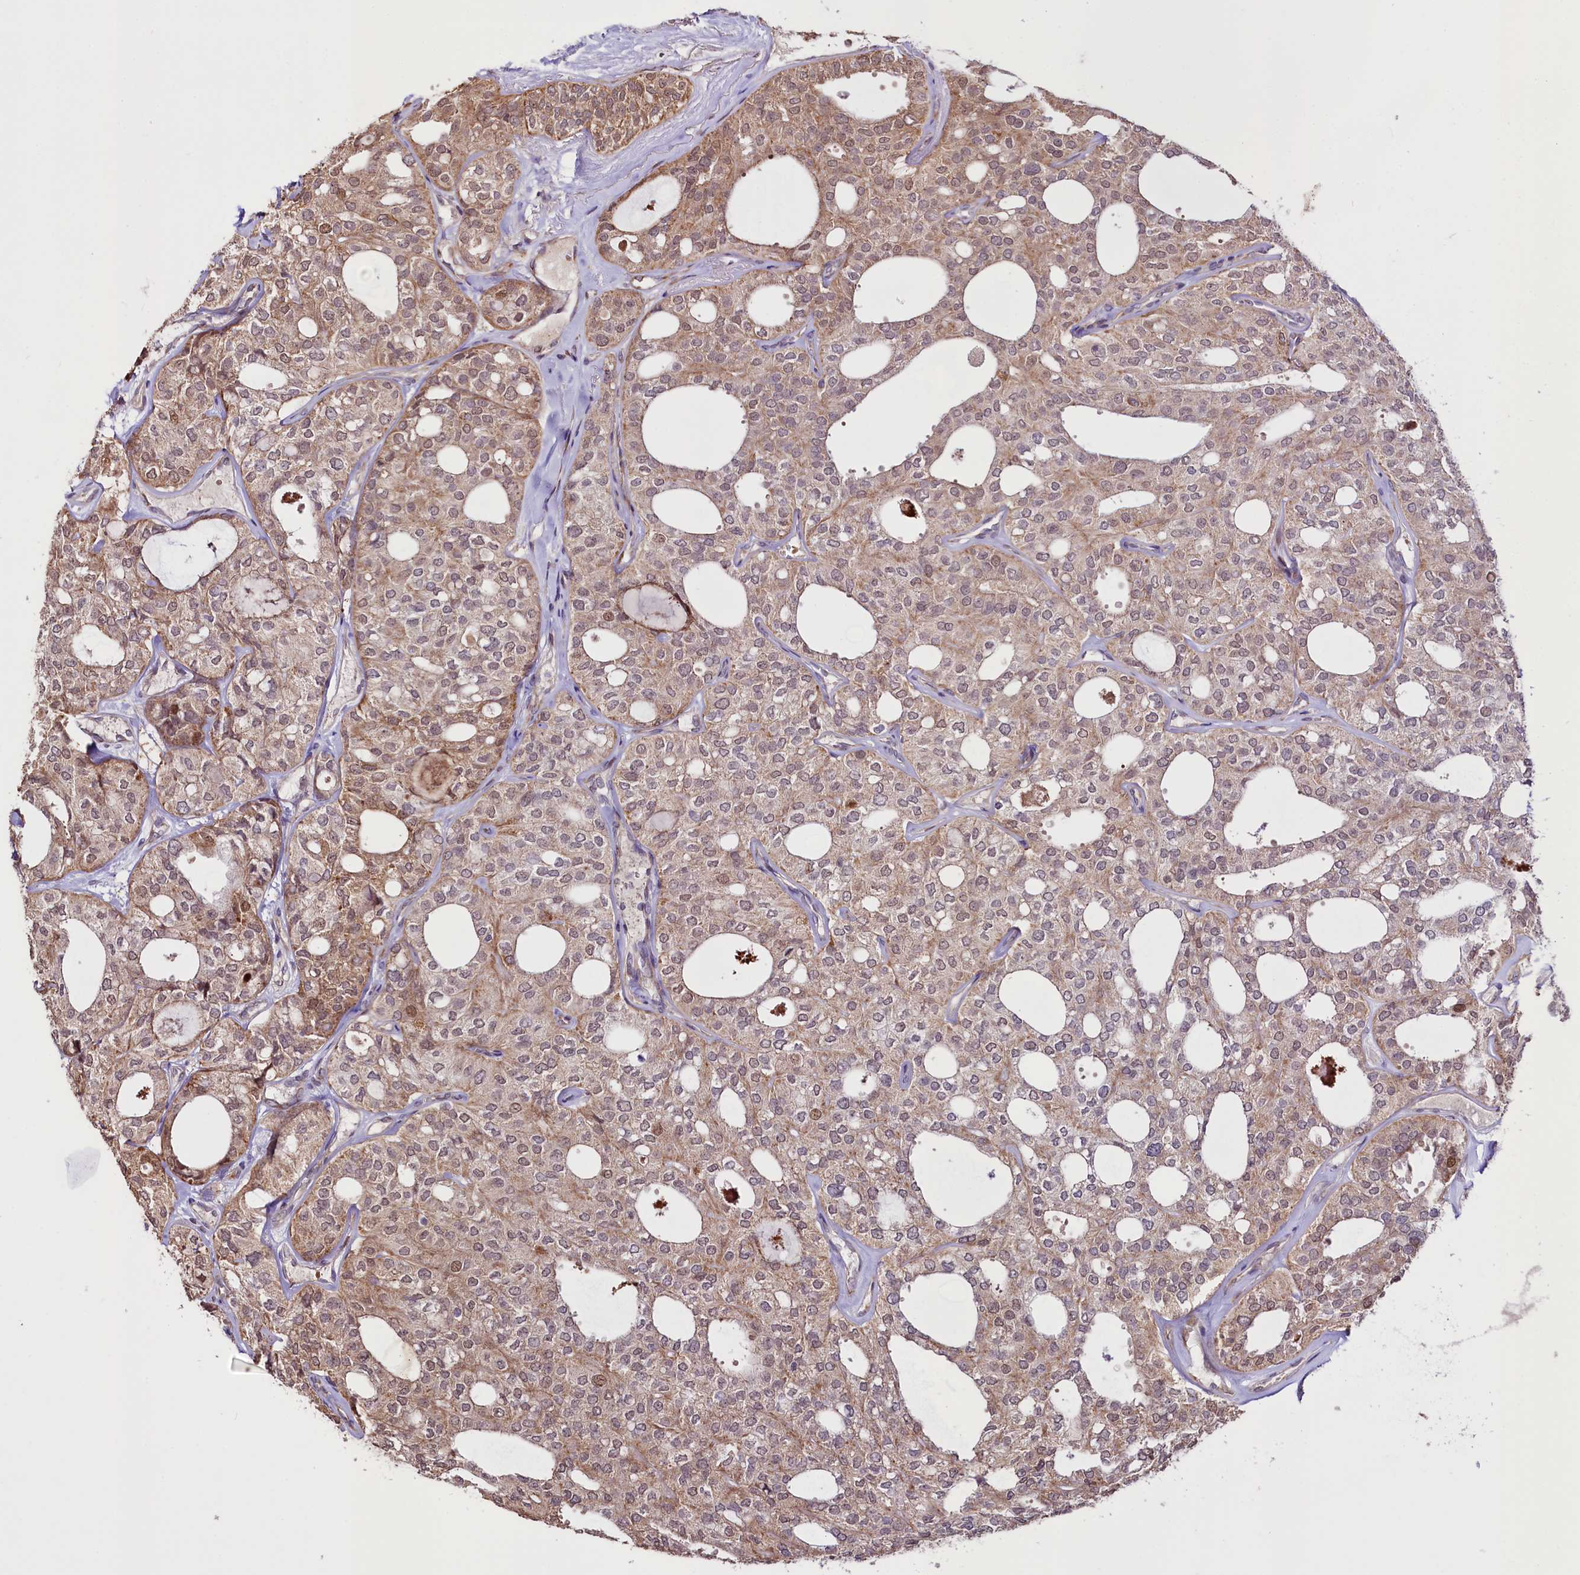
{"staining": {"intensity": "moderate", "quantity": ">75%", "location": "cytoplasmic/membranous,nuclear"}, "tissue": "thyroid cancer", "cell_type": "Tumor cells", "image_type": "cancer", "snomed": [{"axis": "morphology", "description": "Follicular adenoma carcinoma, NOS"}, {"axis": "topography", "description": "Thyroid gland"}], "caption": "Moderate cytoplasmic/membranous and nuclear positivity for a protein is appreciated in approximately >75% of tumor cells of follicular adenoma carcinoma (thyroid) using IHC.", "gene": "ST7", "patient": {"sex": "male", "age": 75}}